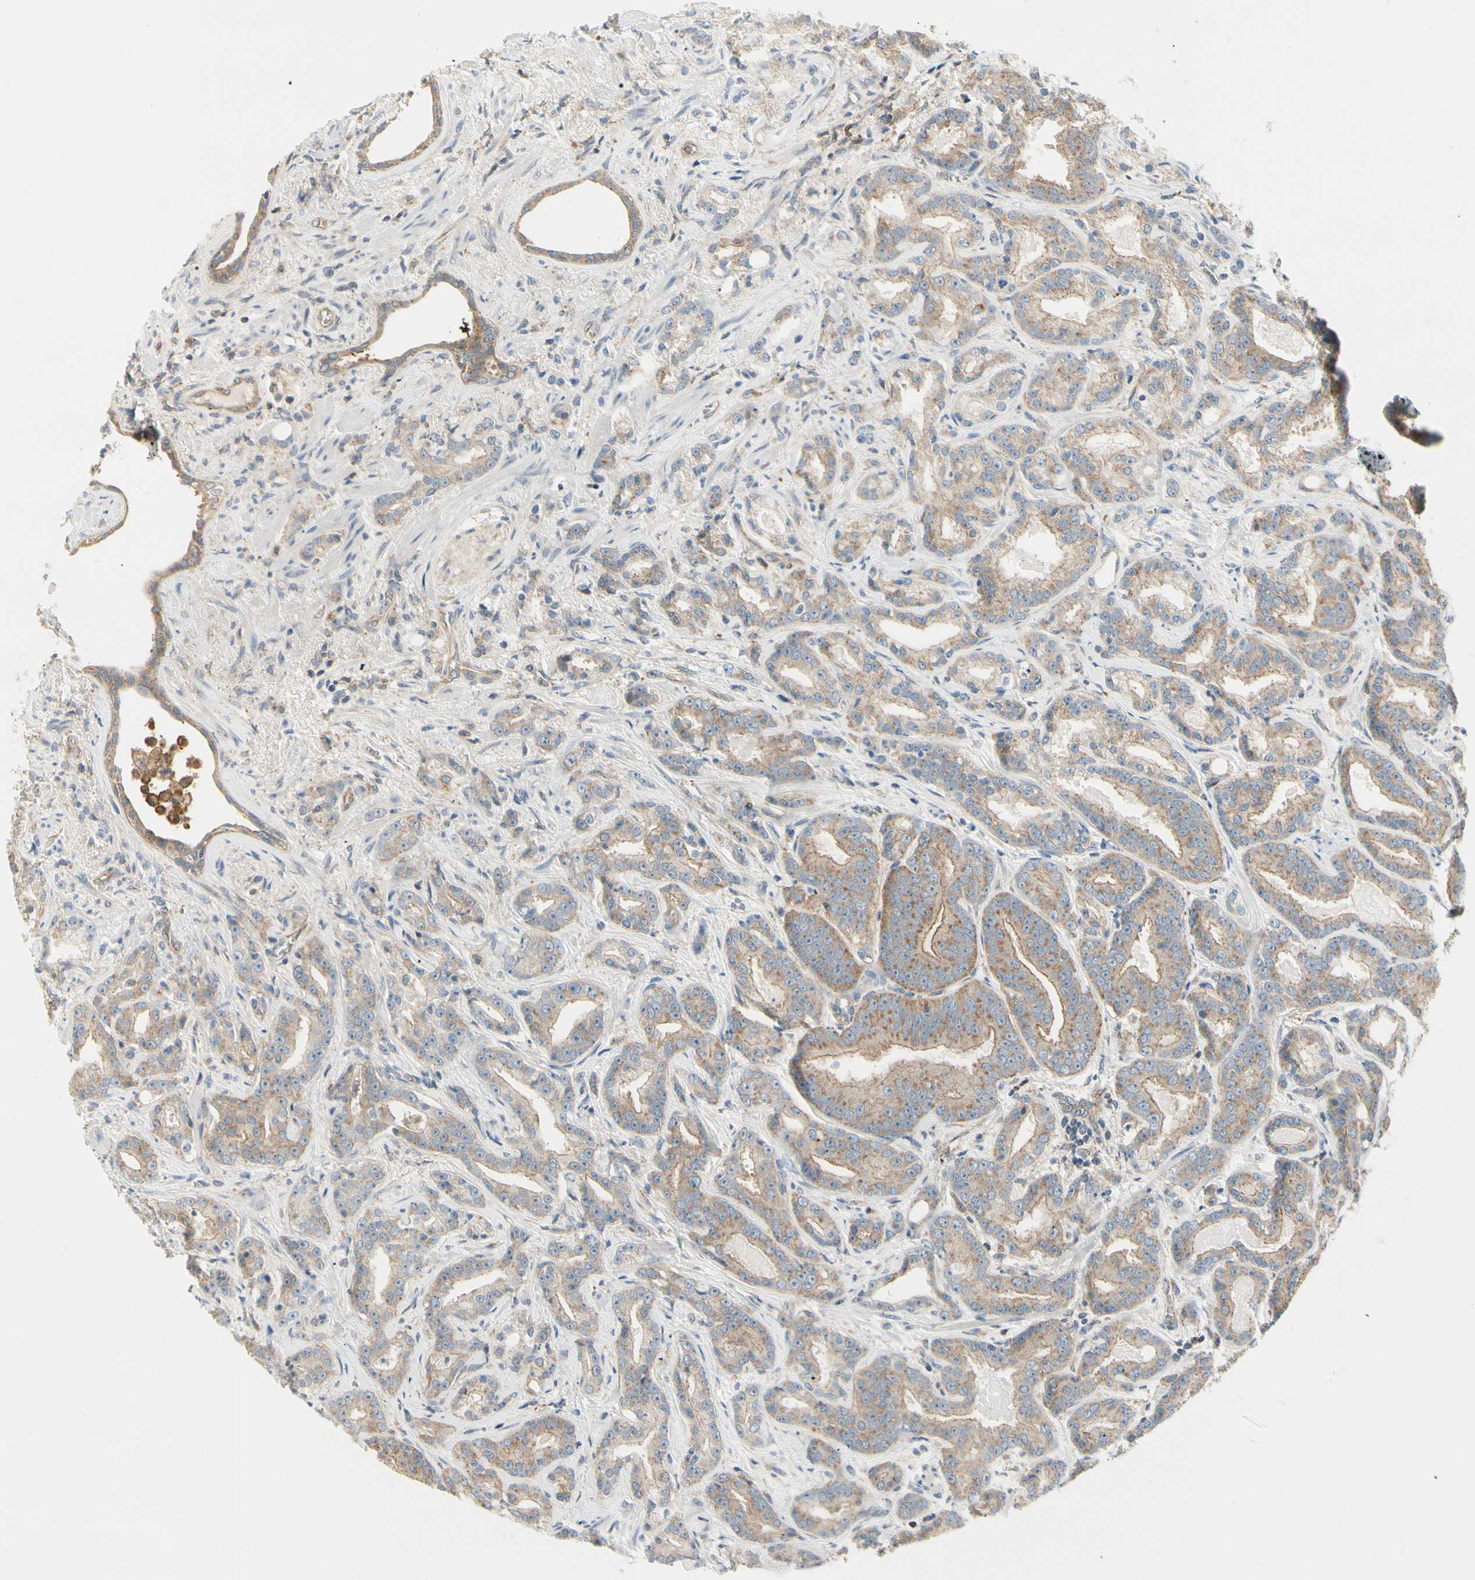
{"staining": {"intensity": "moderate", "quantity": ">75%", "location": "cytoplasmic/membranous"}, "tissue": "prostate cancer", "cell_type": "Tumor cells", "image_type": "cancer", "snomed": [{"axis": "morphology", "description": "Adenocarcinoma, Low grade"}, {"axis": "topography", "description": "Prostate"}], "caption": "An IHC photomicrograph of neoplastic tissue is shown. Protein staining in brown shows moderate cytoplasmic/membranous positivity in prostate cancer (adenocarcinoma (low-grade)) within tumor cells.", "gene": "AGFG1", "patient": {"sex": "male", "age": 63}}